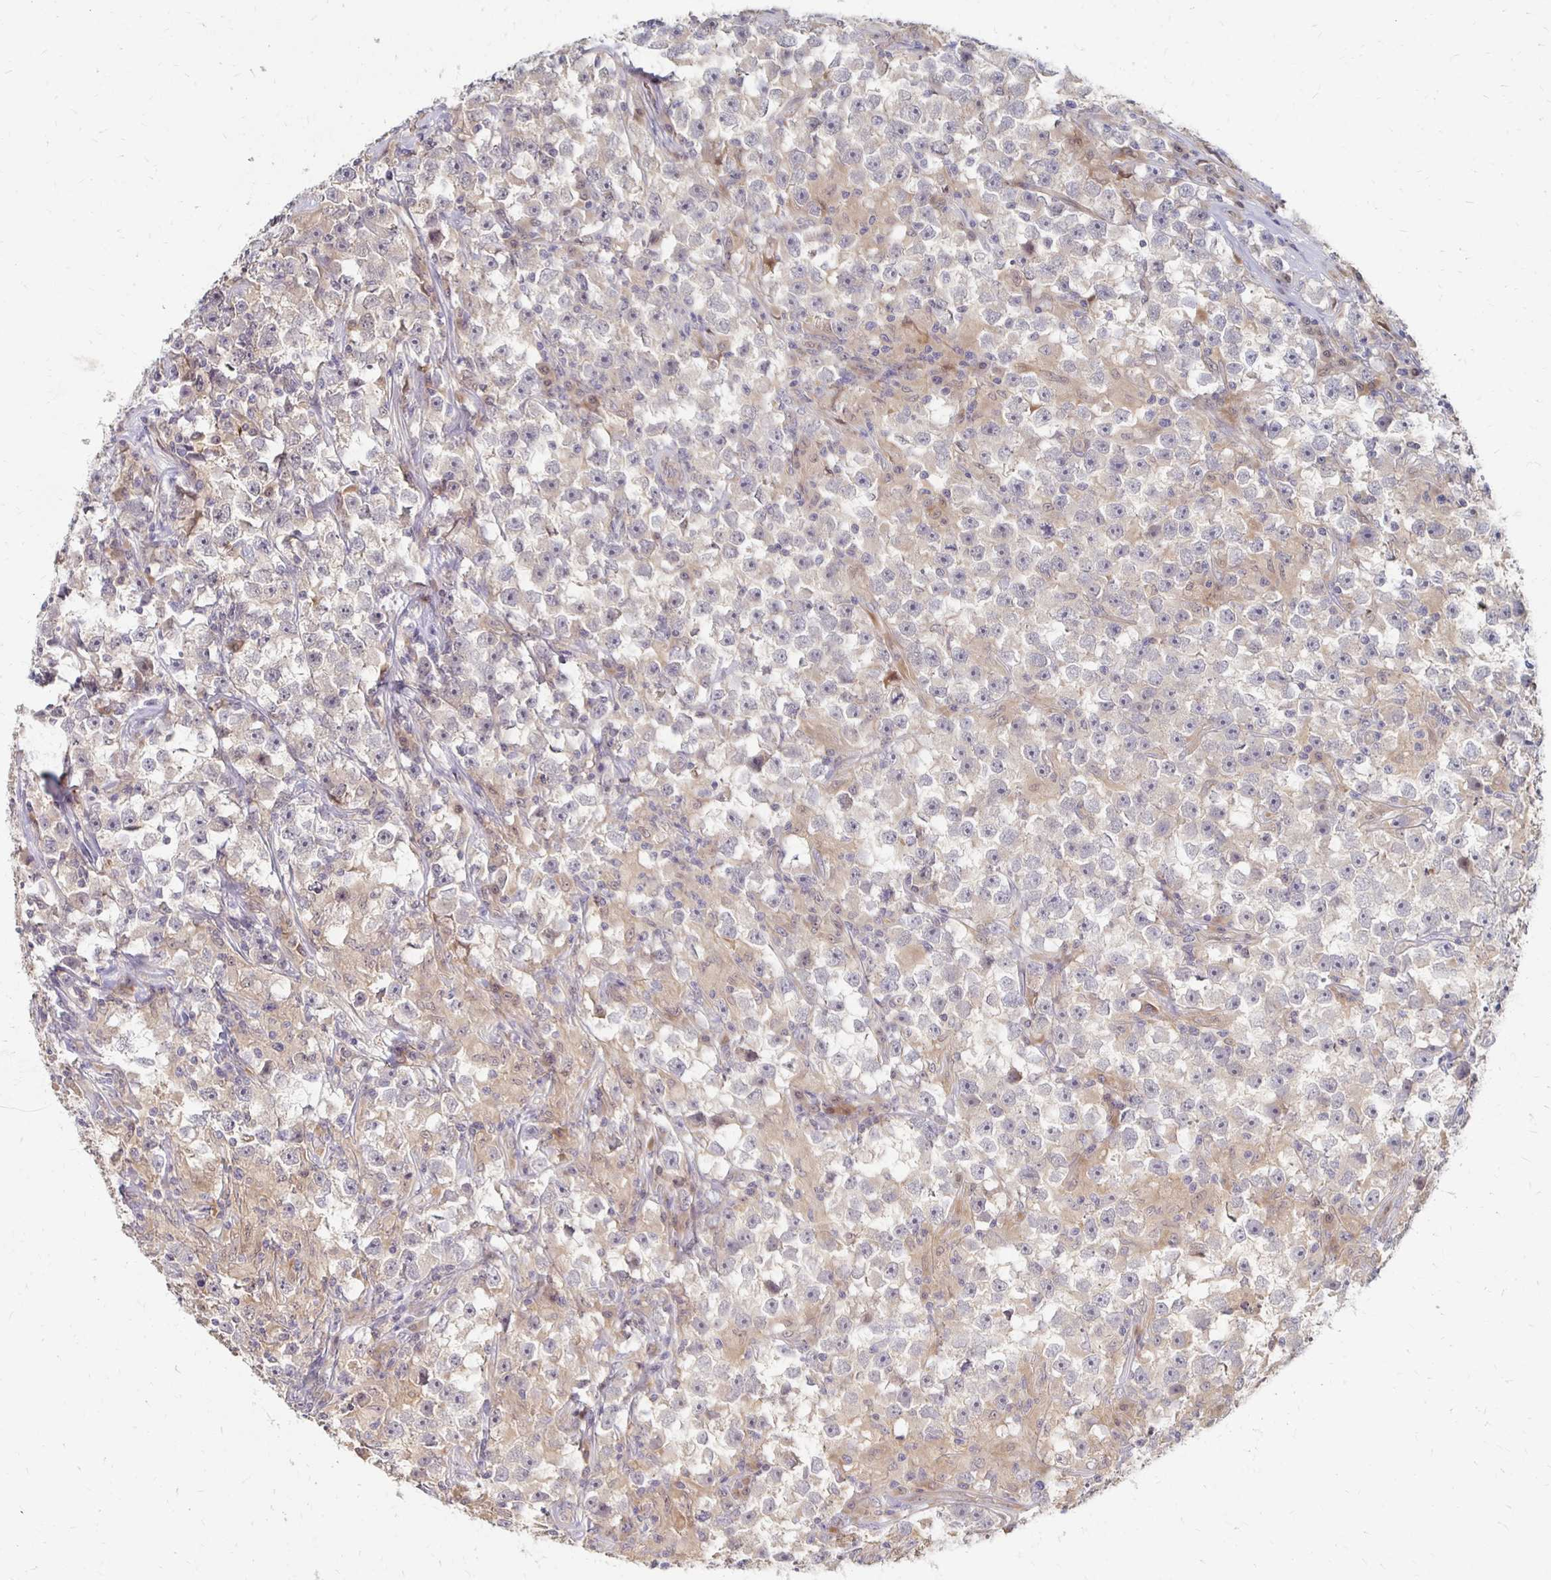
{"staining": {"intensity": "weak", "quantity": "25%-75%", "location": "cytoplasmic/membranous"}, "tissue": "testis cancer", "cell_type": "Tumor cells", "image_type": "cancer", "snomed": [{"axis": "morphology", "description": "Seminoma, NOS"}, {"axis": "topography", "description": "Testis"}], "caption": "Testis seminoma stained with DAB IHC reveals low levels of weak cytoplasmic/membranous expression in about 25%-75% of tumor cells. (DAB IHC with brightfield microscopy, high magnification).", "gene": "PRKCB", "patient": {"sex": "male", "age": 33}}